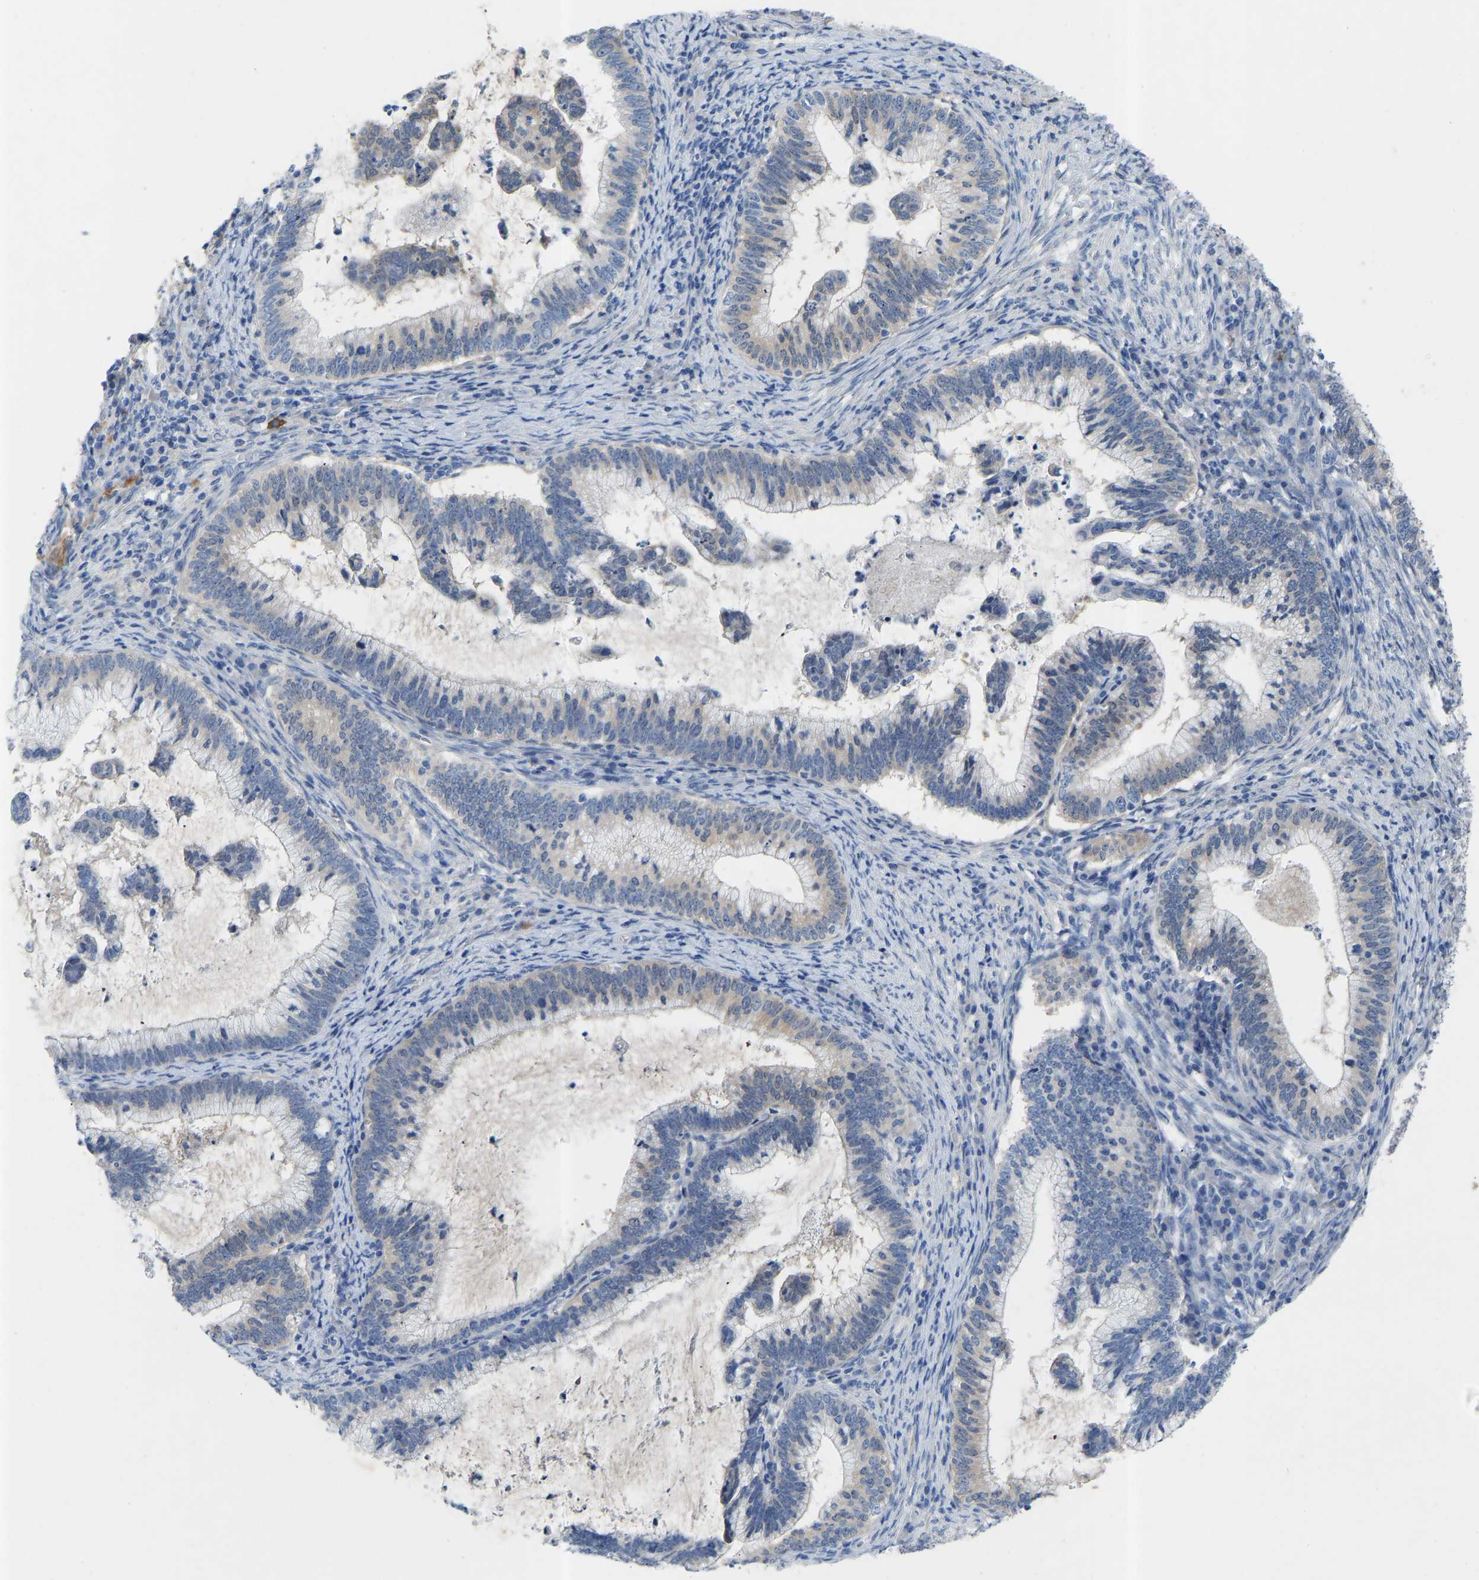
{"staining": {"intensity": "weak", "quantity": "<25%", "location": "cytoplasmic/membranous"}, "tissue": "cervical cancer", "cell_type": "Tumor cells", "image_type": "cancer", "snomed": [{"axis": "morphology", "description": "Adenocarcinoma, NOS"}, {"axis": "topography", "description": "Cervix"}], "caption": "This is an immunohistochemistry (IHC) image of cervical cancer. There is no expression in tumor cells.", "gene": "RBP1", "patient": {"sex": "female", "age": 36}}